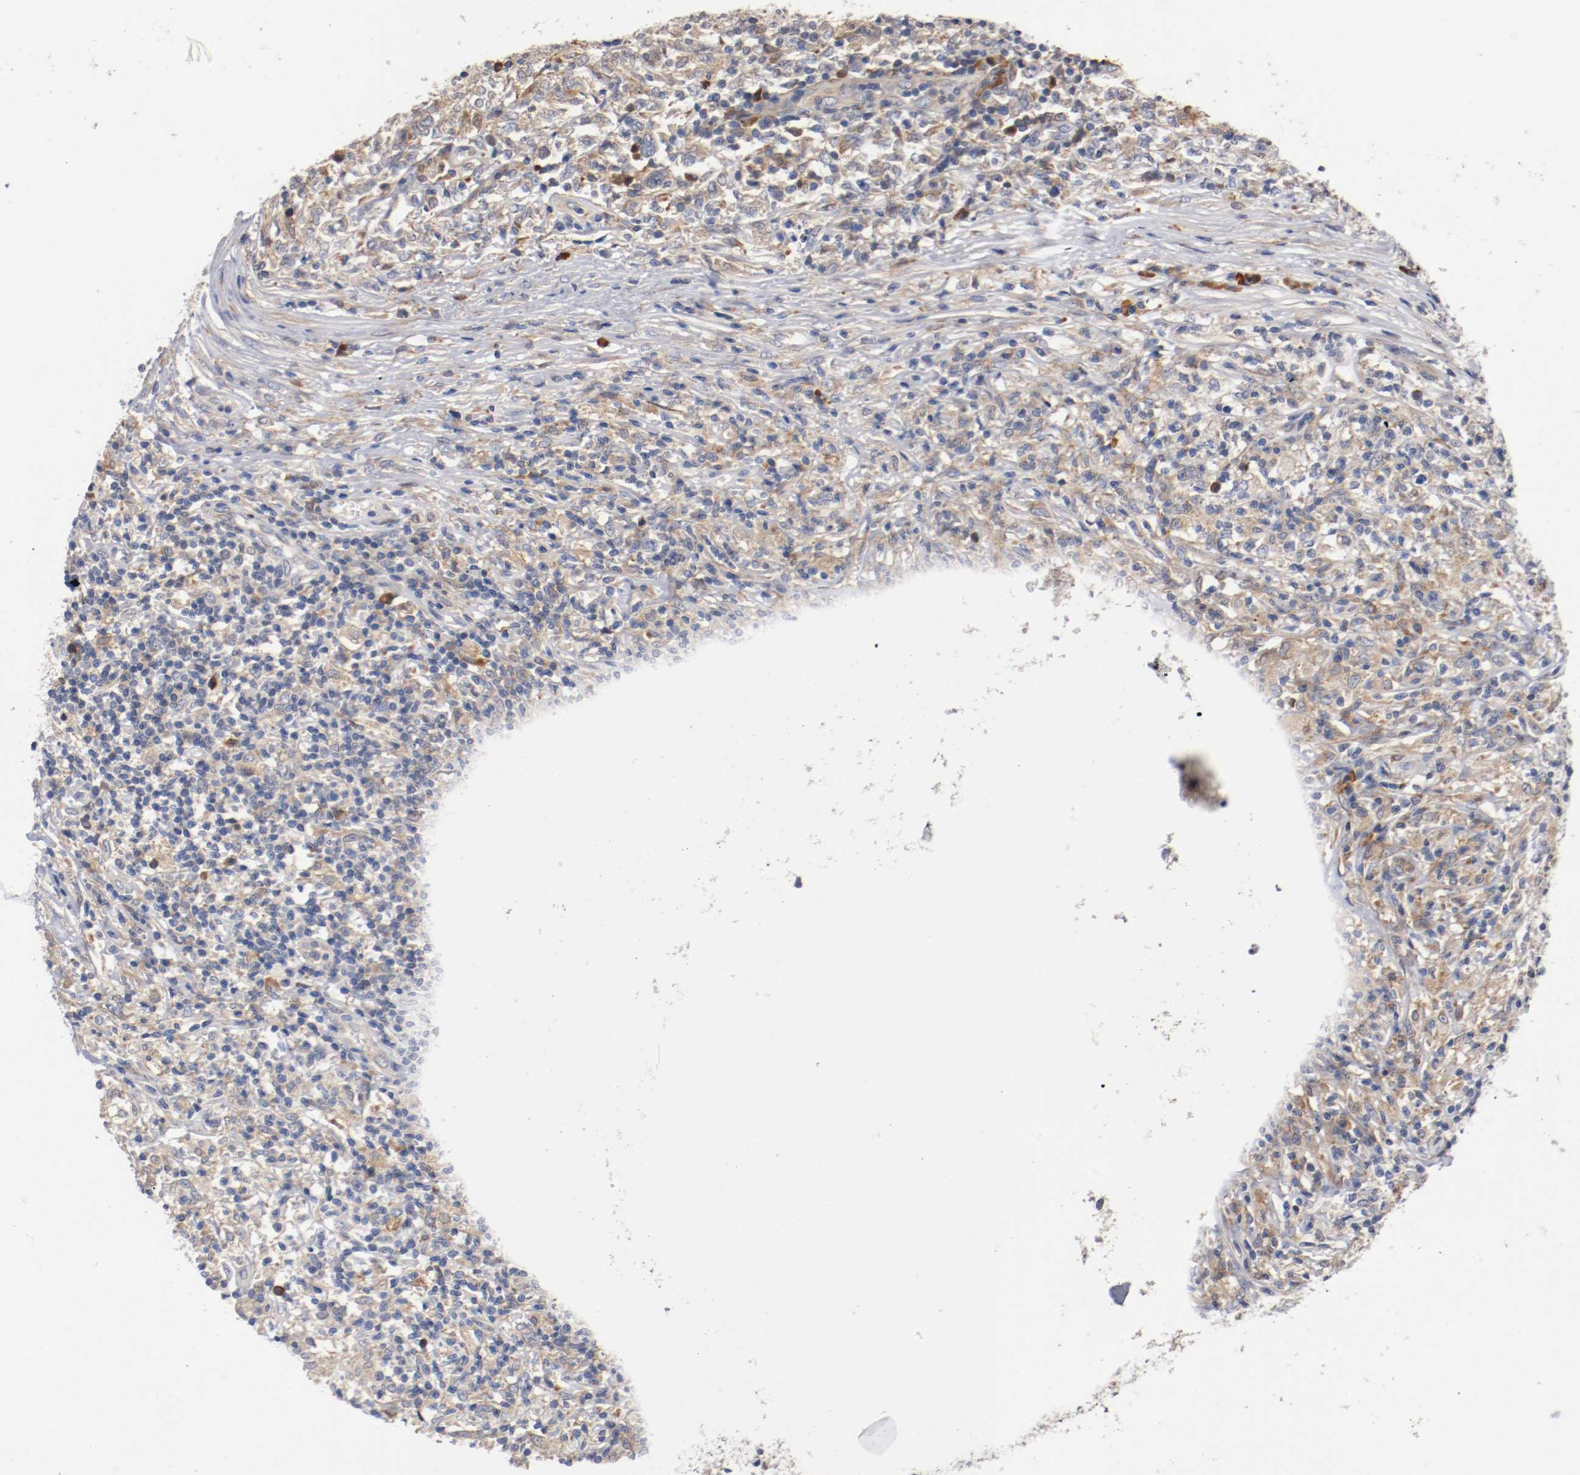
{"staining": {"intensity": "negative", "quantity": "none", "location": "none"}, "tissue": "lymphoma", "cell_type": "Tumor cells", "image_type": "cancer", "snomed": [{"axis": "morphology", "description": "Malignant lymphoma, non-Hodgkin's type, High grade"}, {"axis": "topography", "description": "Lymph node"}], "caption": "Lymphoma stained for a protein using IHC reveals no expression tumor cells.", "gene": "TNFSF13", "patient": {"sex": "female", "age": 84}}